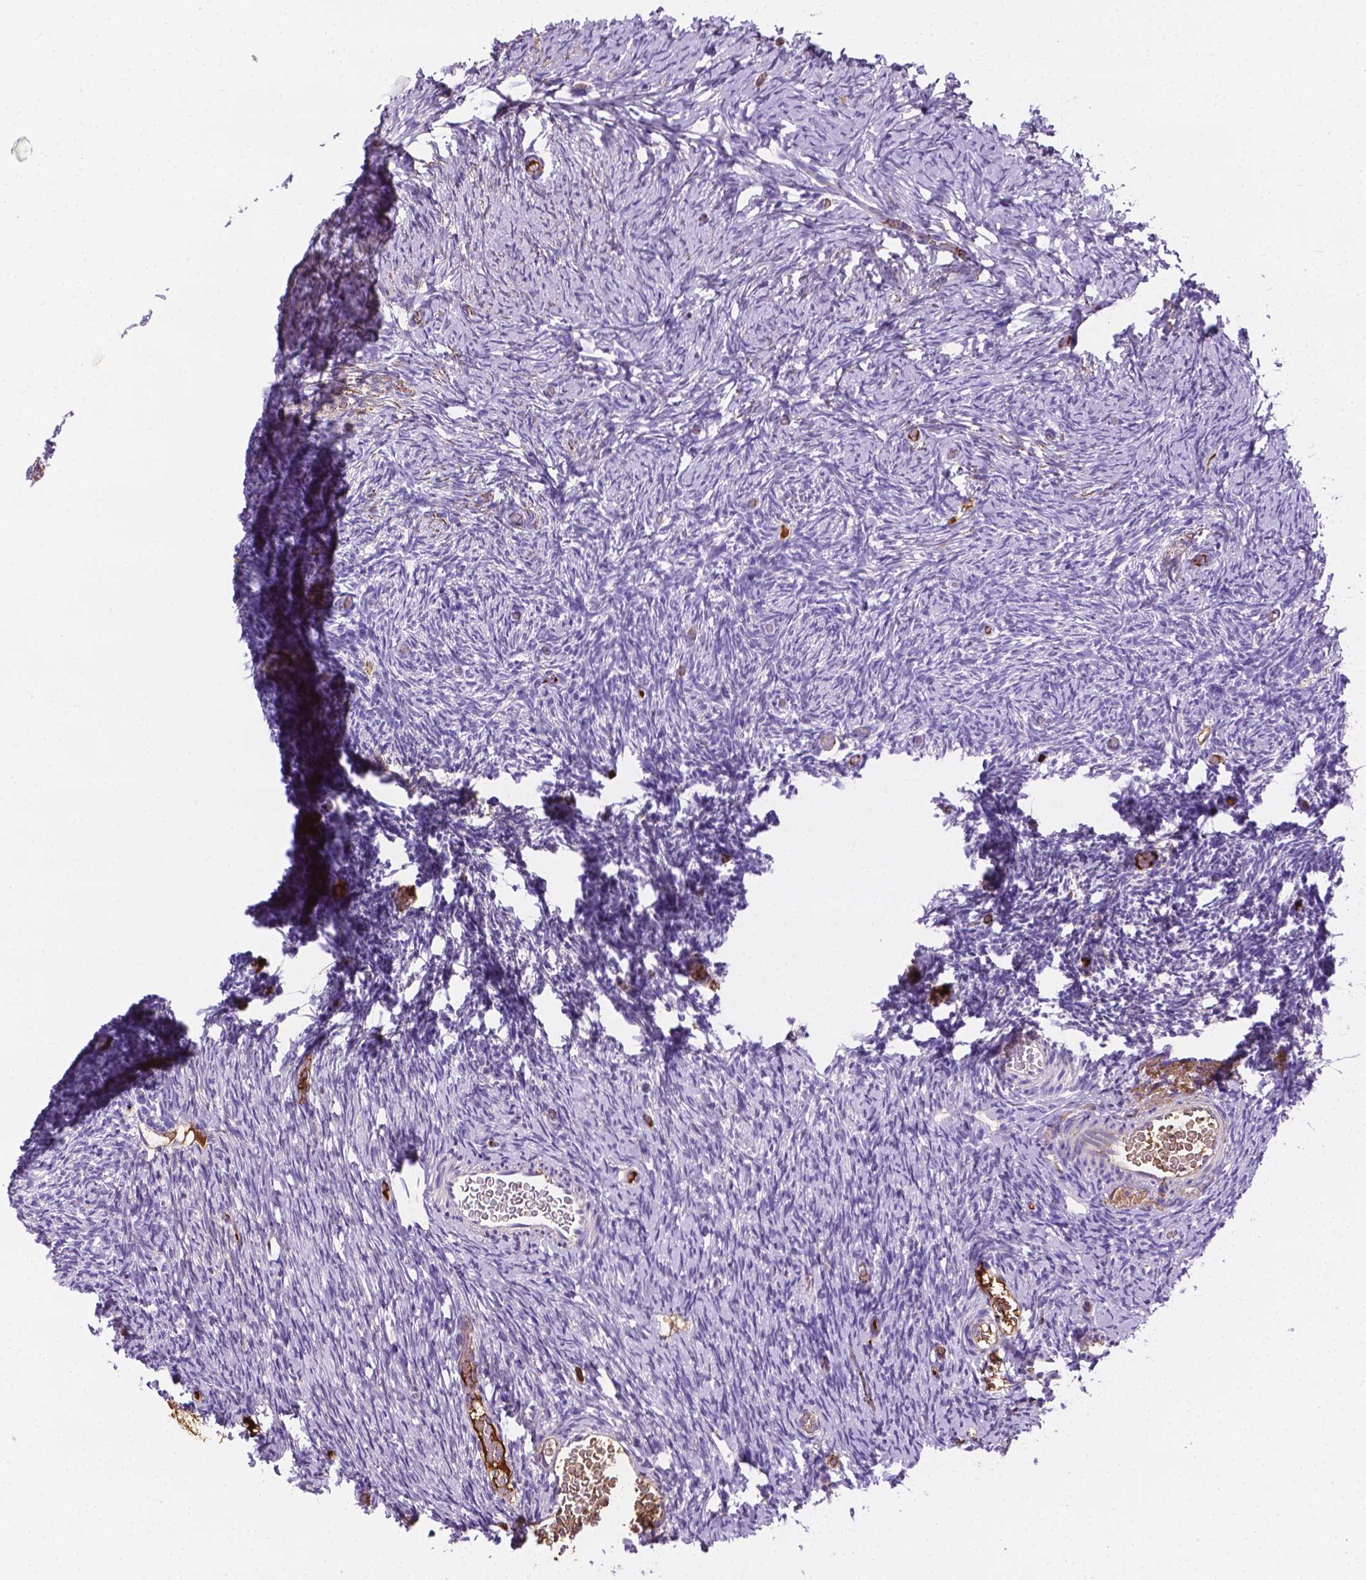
{"staining": {"intensity": "negative", "quantity": "none", "location": "none"}, "tissue": "ovary", "cell_type": "Ovarian stroma cells", "image_type": "normal", "snomed": [{"axis": "morphology", "description": "Normal tissue, NOS"}, {"axis": "topography", "description": "Ovary"}], "caption": "This is a photomicrograph of immunohistochemistry staining of normal ovary, which shows no staining in ovarian stroma cells.", "gene": "APOE", "patient": {"sex": "female", "age": 39}}